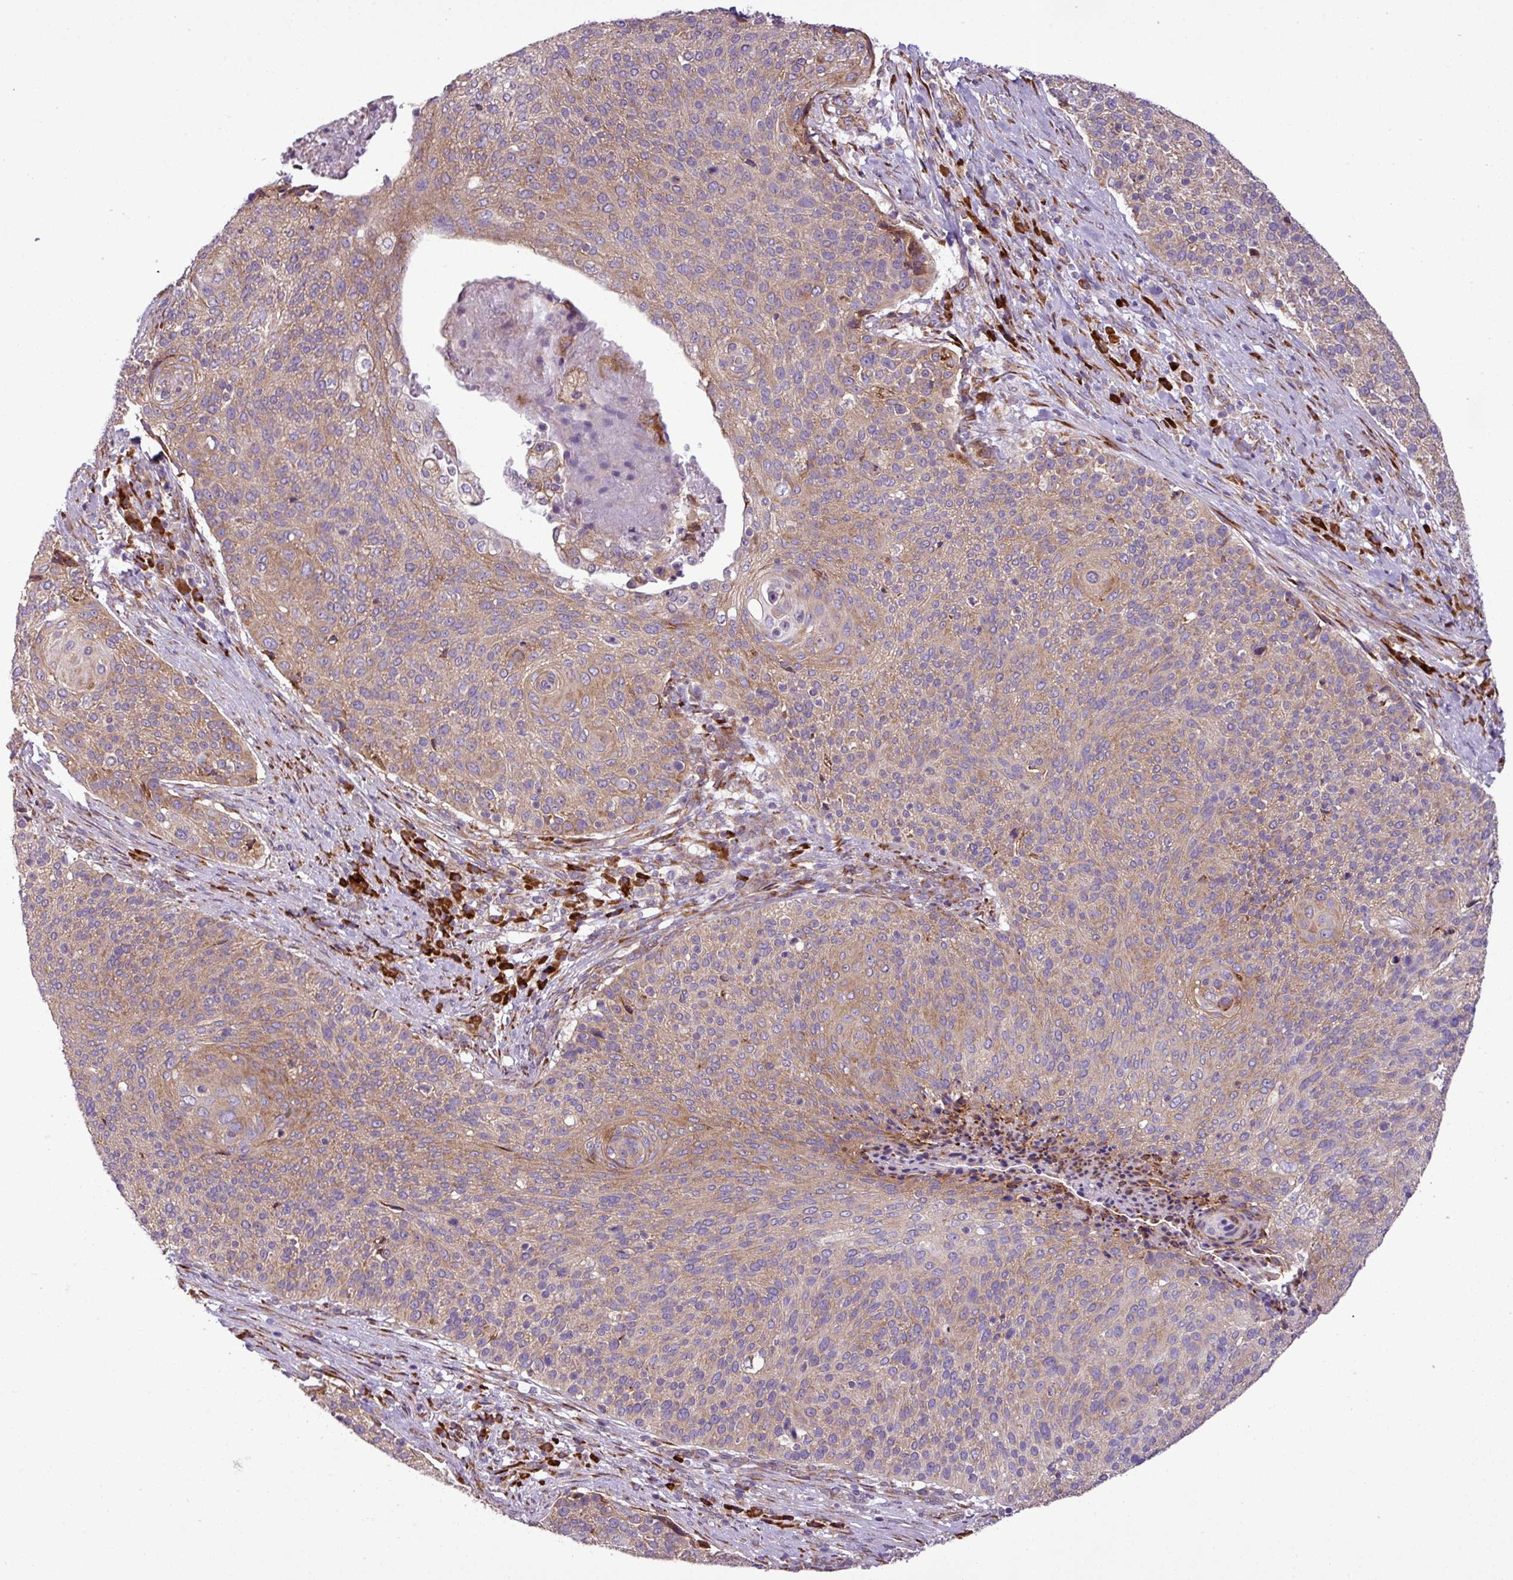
{"staining": {"intensity": "moderate", "quantity": "25%-75%", "location": "cytoplasmic/membranous"}, "tissue": "cervical cancer", "cell_type": "Tumor cells", "image_type": "cancer", "snomed": [{"axis": "morphology", "description": "Squamous cell carcinoma, NOS"}, {"axis": "topography", "description": "Cervix"}], "caption": "Brown immunohistochemical staining in cervical squamous cell carcinoma displays moderate cytoplasmic/membranous positivity in approximately 25%-75% of tumor cells. The staining was performed using DAB to visualize the protein expression in brown, while the nuclei were stained in blue with hematoxylin (Magnification: 20x).", "gene": "RPL13", "patient": {"sex": "female", "age": 31}}